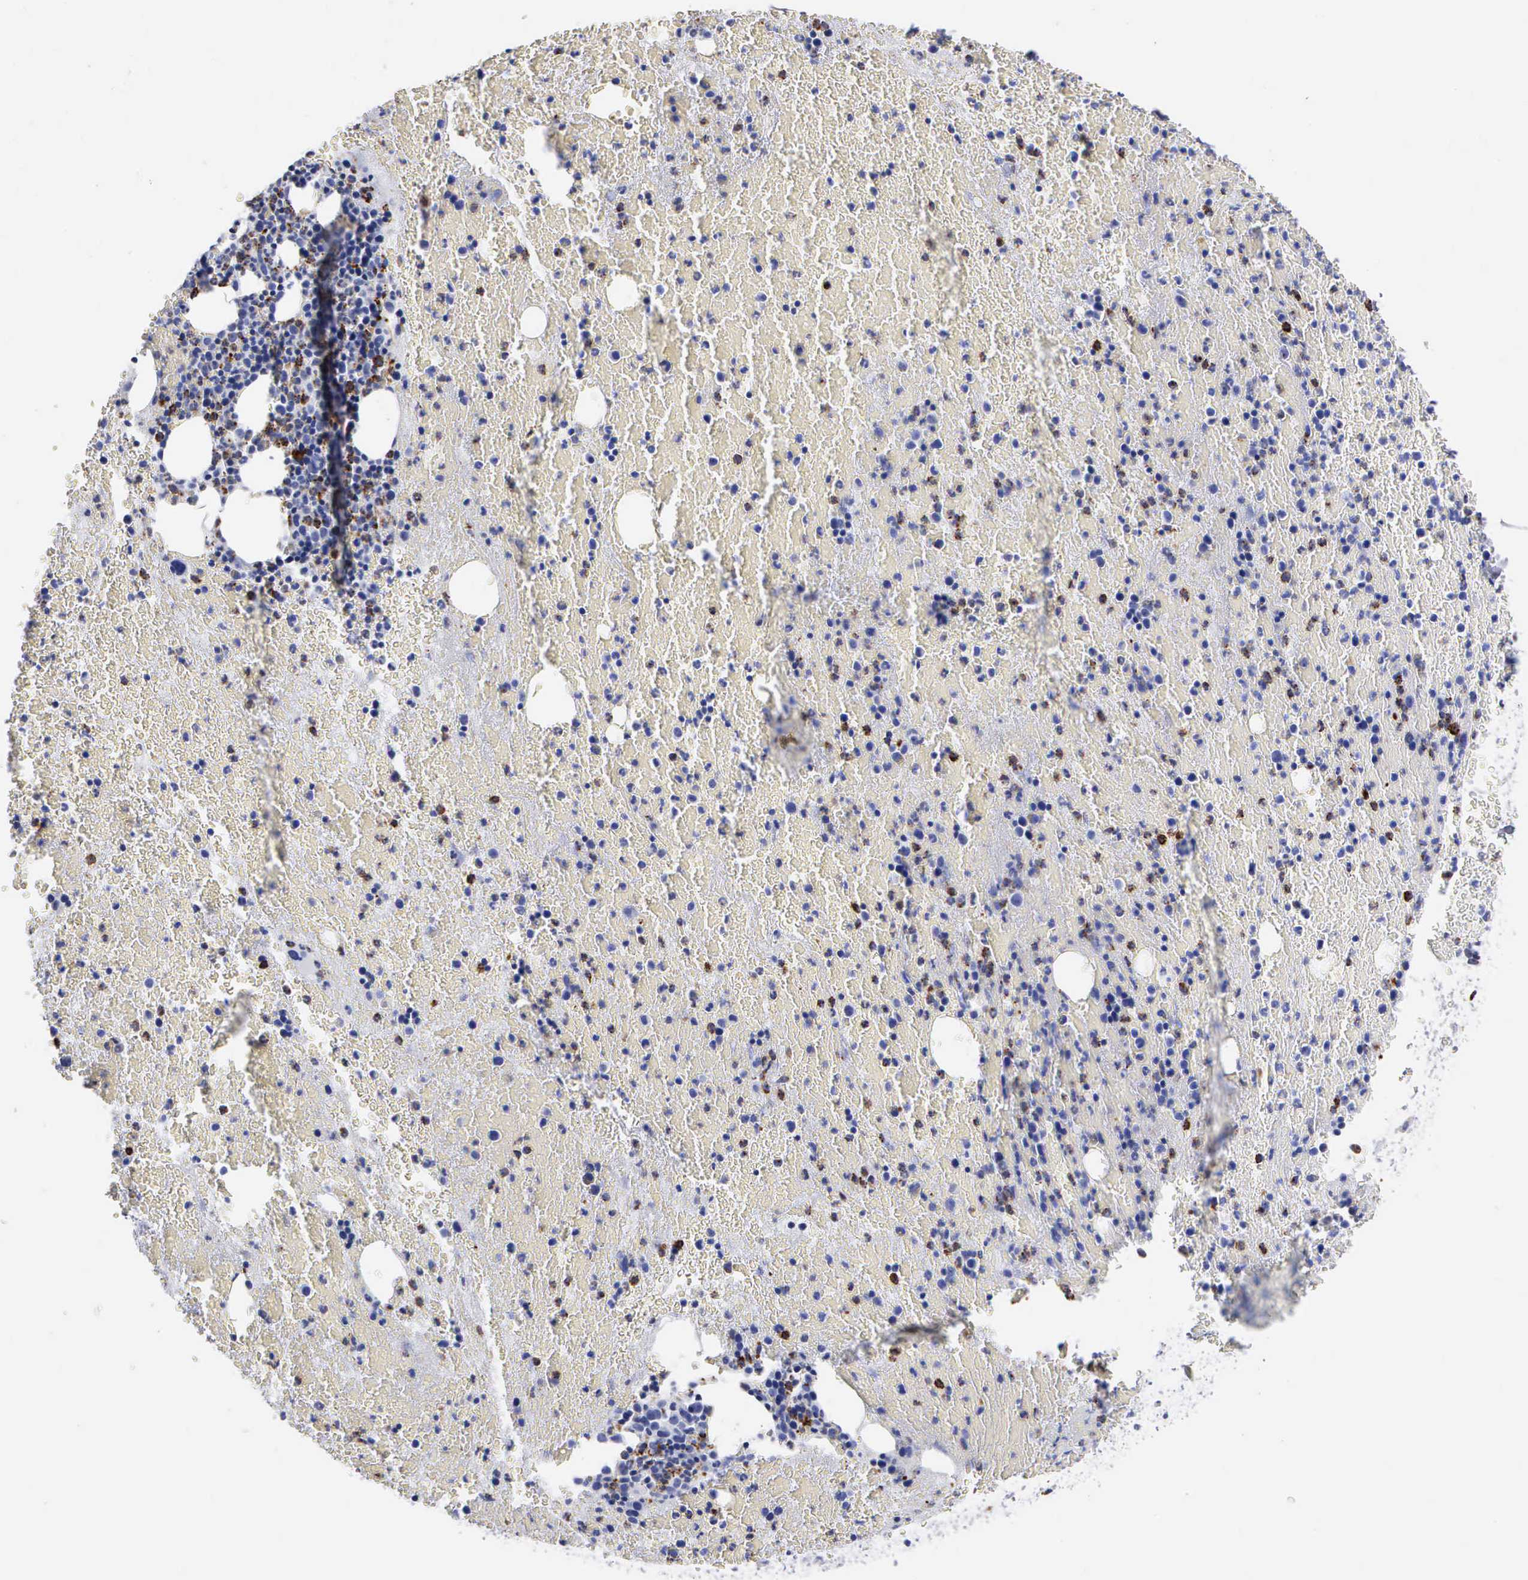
{"staining": {"intensity": "moderate", "quantity": "<25%", "location": "cytoplasmic/membranous"}, "tissue": "bone marrow", "cell_type": "Hematopoietic cells", "image_type": "normal", "snomed": [{"axis": "morphology", "description": "Normal tissue, NOS"}, {"axis": "topography", "description": "Bone marrow"}], "caption": "Benign bone marrow displays moderate cytoplasmic/membranous positivity in approximately <25% of hematopoietic cells, visualized by immunohistochemistry.", "gene": "CTSH", "patient": {"sex": "female", "age": 53}}